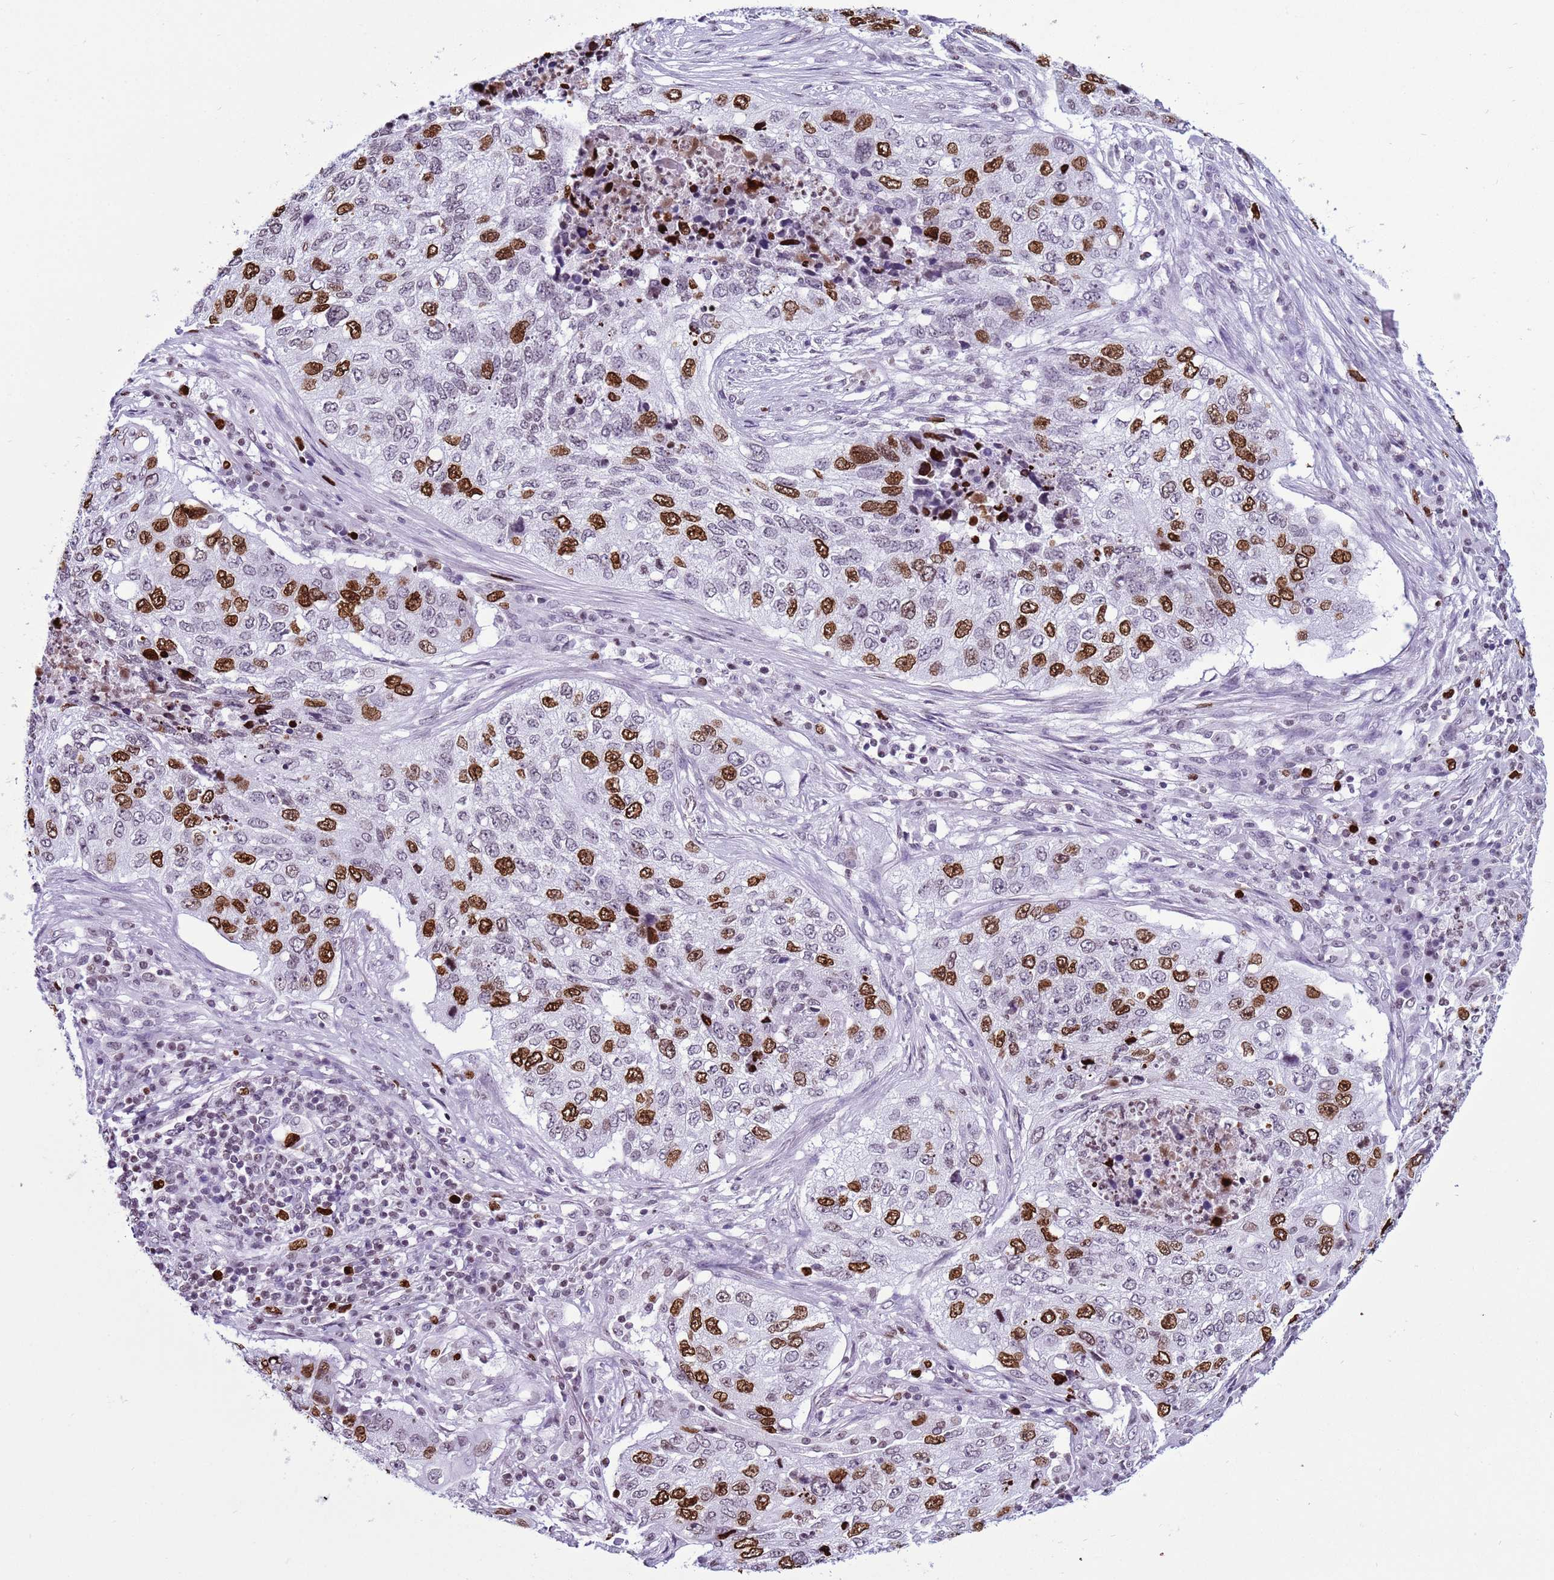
{"staining": {"intensity": "strong", "quantity": "25%-75%", "location": "nuclear"}, "tissue": "lung cancer", "cell_type": "Tumor cells", "image_type": "cancer", "snomed": [{"axis": "morphology", "description": "Squamous cell carcinoma, NOS"}, {"axis": "topography", "description": "Lung"}], "caption": "A brown stain labels strong nuclear staining of a protein in human lung cancer tumor cells.", "gene": "H4C8", "patient": {"sex": "female", "age": 63}}